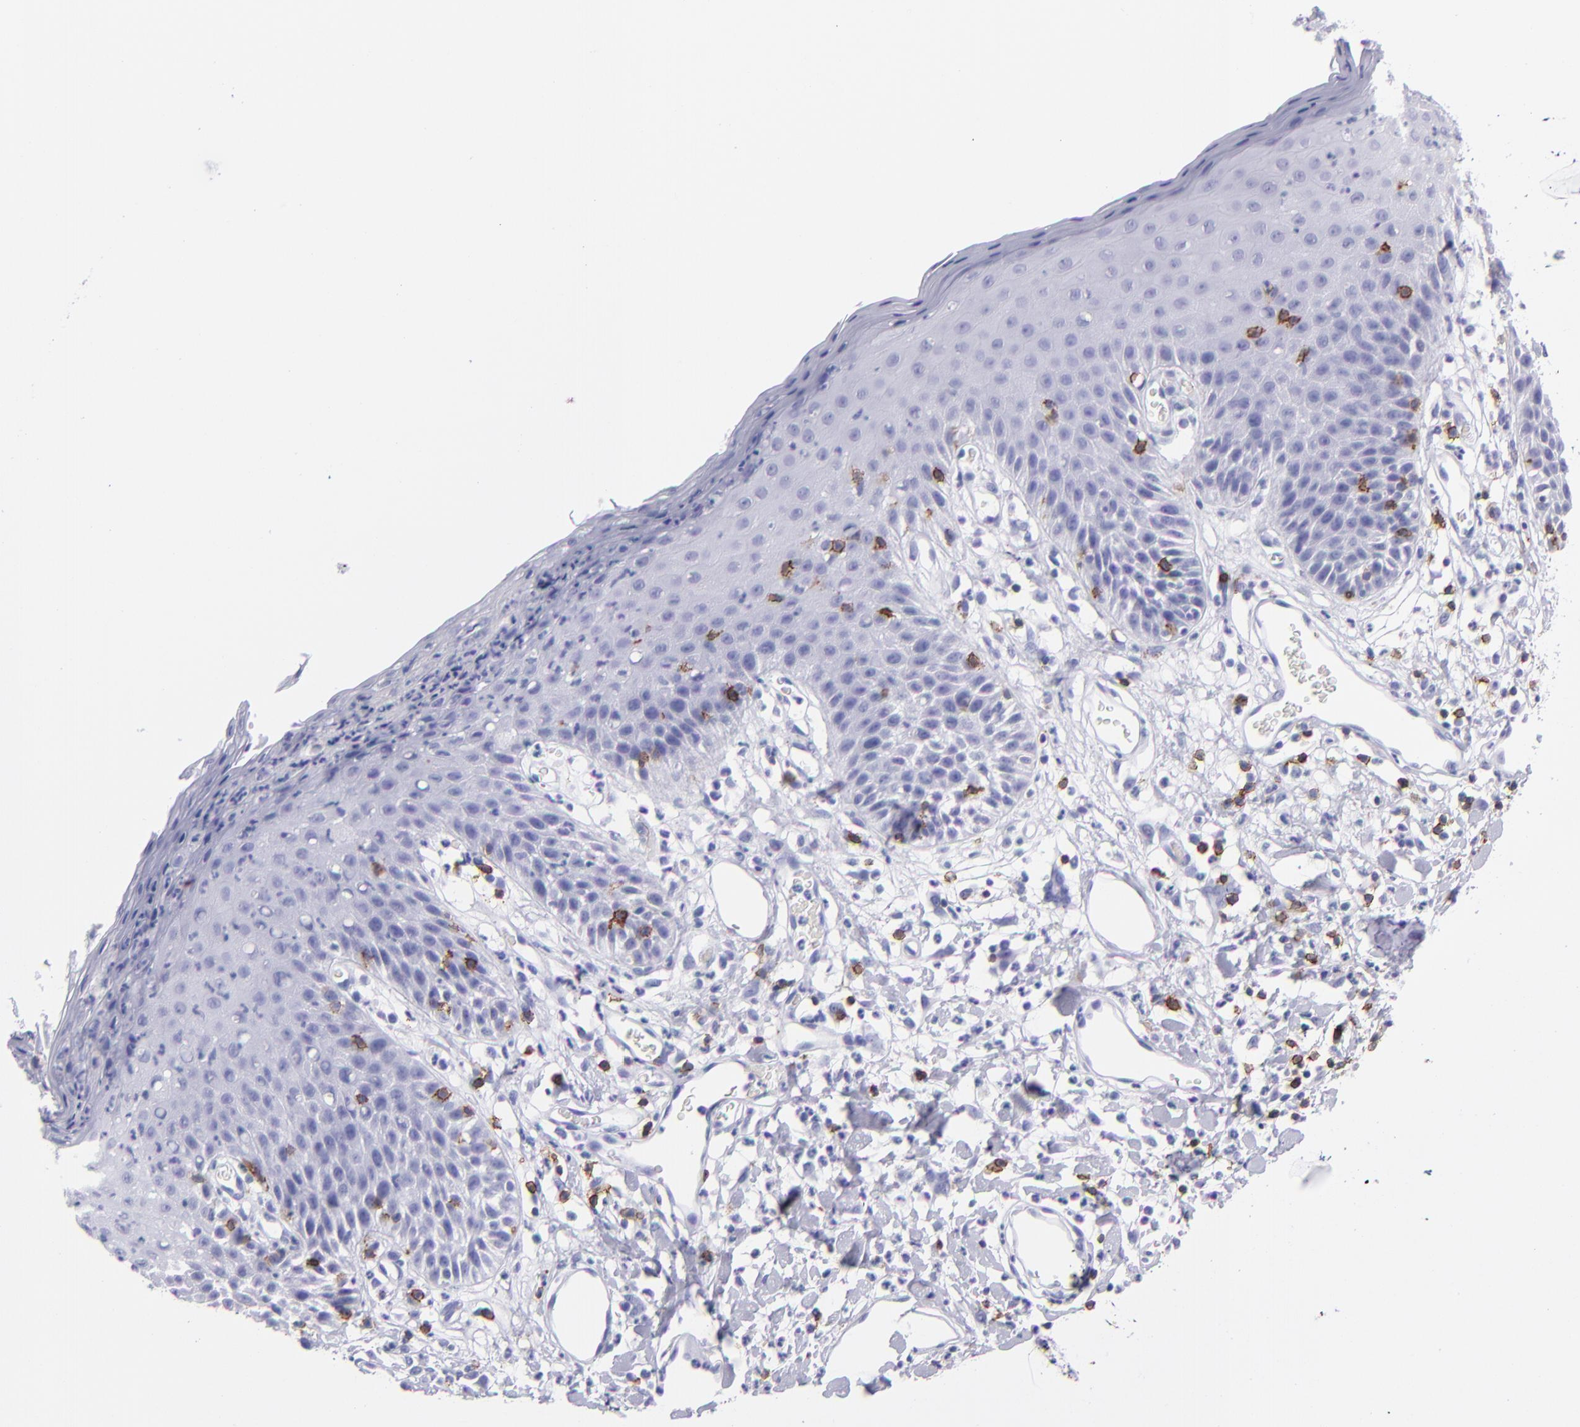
{"staining": {"intensity": "moderate", "quantity": "<25%", "location": "cytoplasmic/membranous"}, "tissue": "skin", "cell_type": "Epidermal cells", "image_type": "normal", "snomed": [{"axis": "morphology", "description": "Normal tissue, NOS"}, {"axis": "topography", "description": "Vulva"}, {"axis": "topography", "description": "Peripheral nerve tissue"}], "caption": "Epidermal cells demonstrate low levels of moderate cytoplasmic/membranous expression in approximately <25% of cells in unremarkable skin.", "gene": "CD6", "patient": {"sex": "female", "age": 68}}